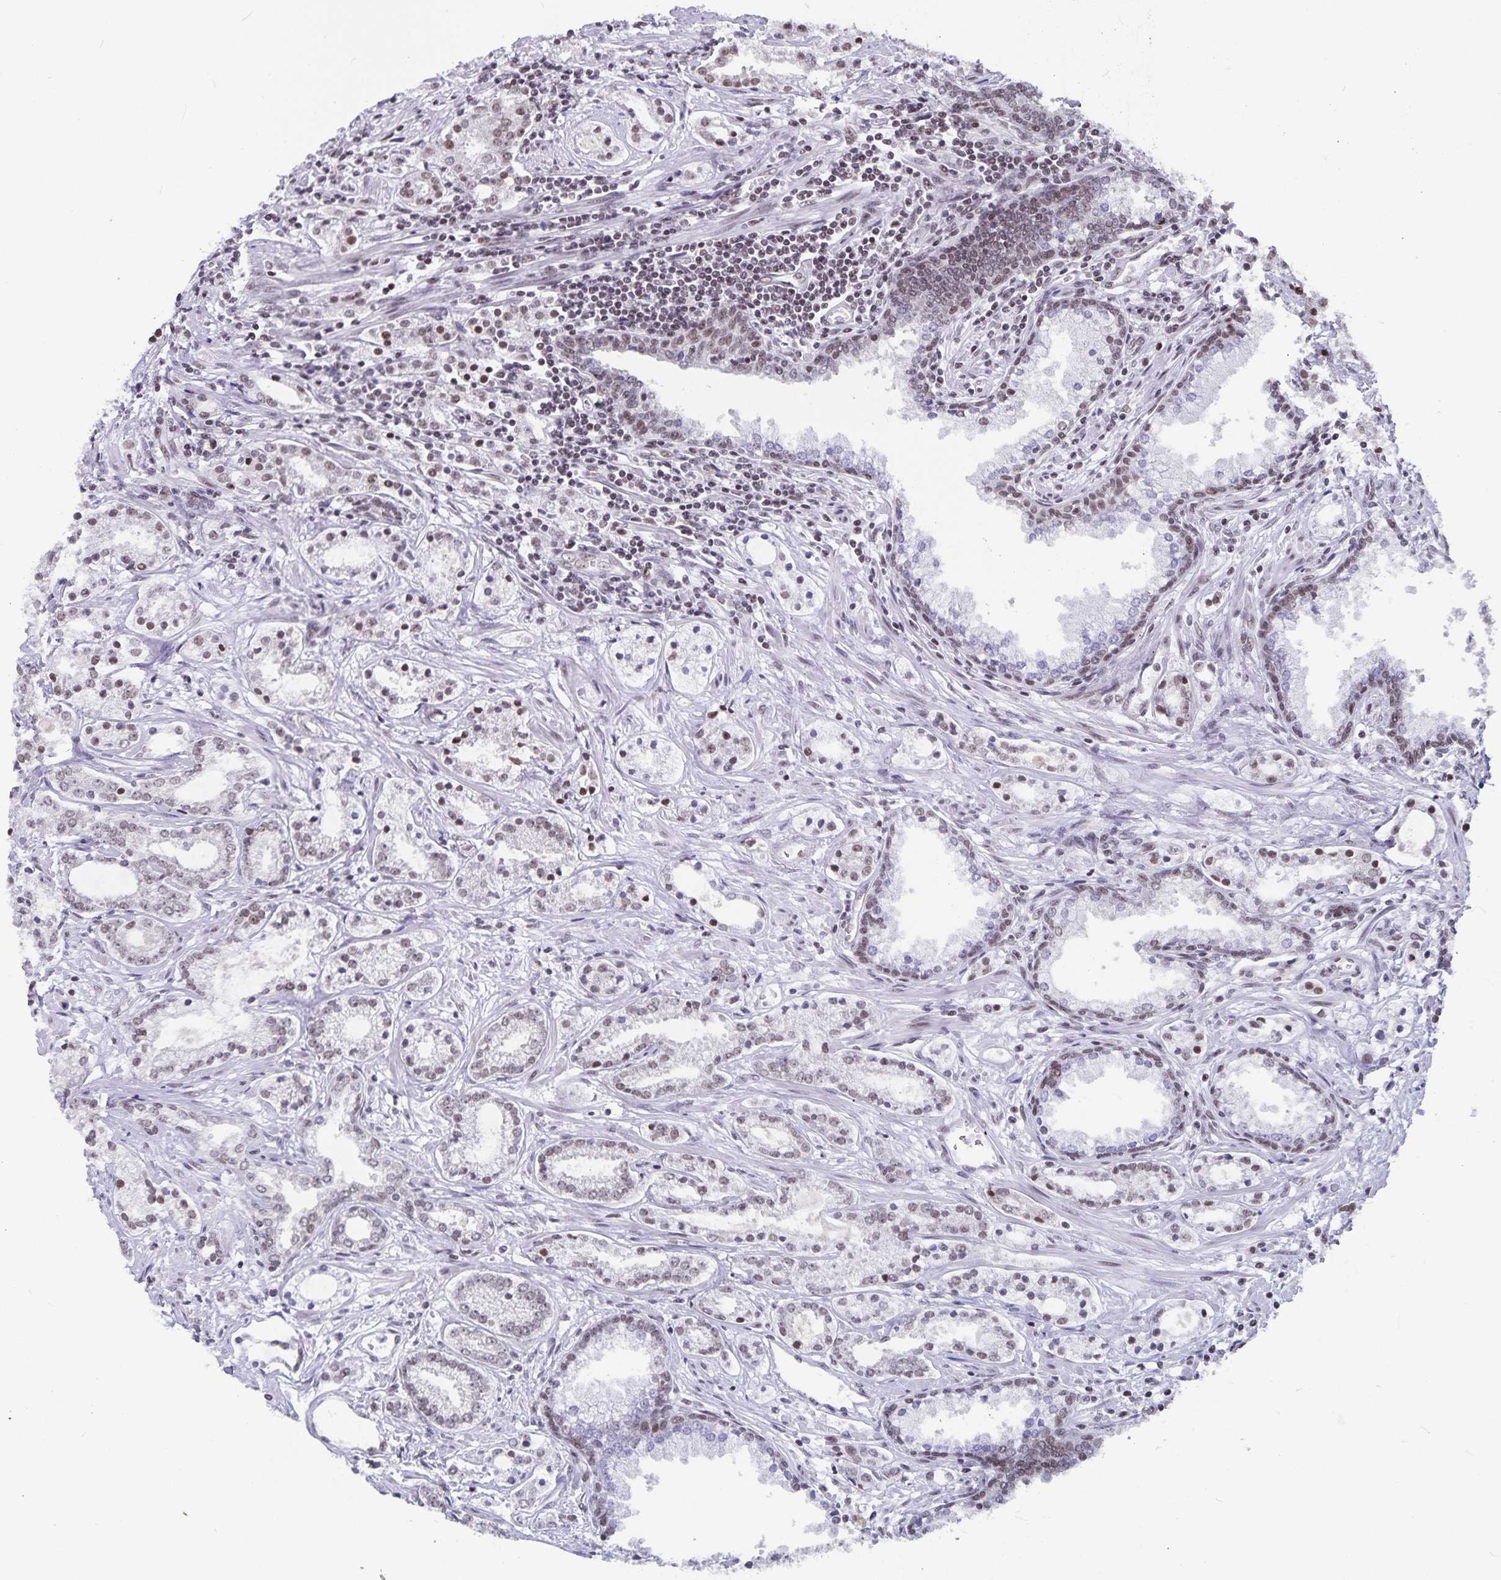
{"staining": {"intensity": "moderate", "quantity": ">75%", "location": "nuclear"}, "tissue": "prostate cancer", "cell_type": "Tumor cells", "image_type": "cancer", "snomed": [{"axis": "morphology", "description": "Adenocarcinoma, Medium grade"}, {"axis": "topography", "description": "Prostate"}], "caption": "There is medium levels of moderate nuclear positivity in tumor cells of prostate cancer, as demonstrated by immunohistochemical staining (brown color).", "gene": "PBX2", "patient": {"sex": "male", "age": 57}}